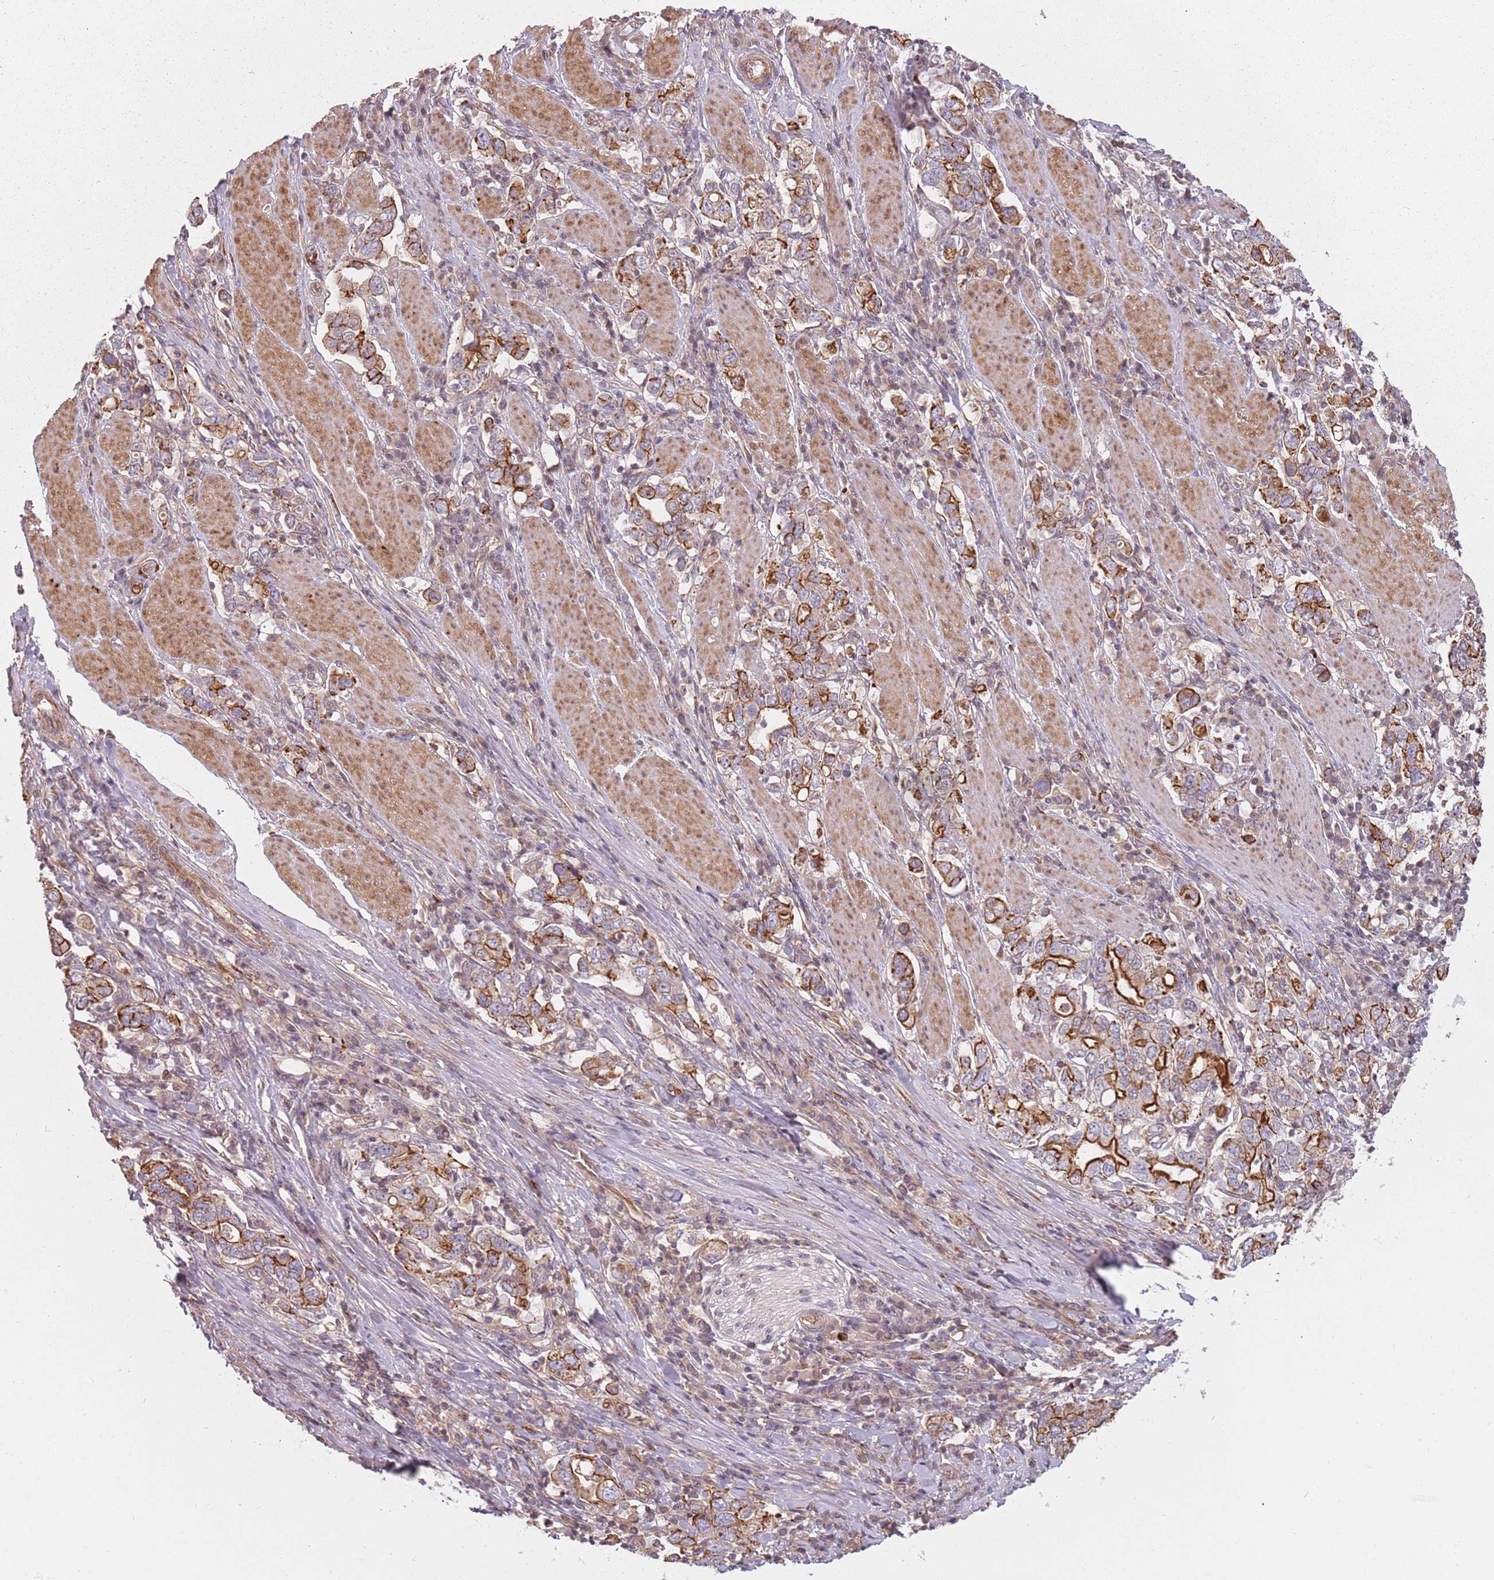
{"staining": {"intensity": "moderate", "quantity": ">75%", "location": "cytoplasmic/membranous"}, "tissue": "stomach cancer", "cell_type": "Tumor cells", "image_type": "cancer", "snomed": [{"axis": "morphology", "description": "Adenocarcinoma, NOS"}, {"axis": "topography", "description": "Stomach, upper"}], "caption": "An IHC image of tumor tissue is shown. Protein staining in brown shows moderate cytoplasmic/membranous positivity in stomach cancer within tumor cells.", "gene": "PPP1R14C", "patient": {"sex": "male", "age": 62}}